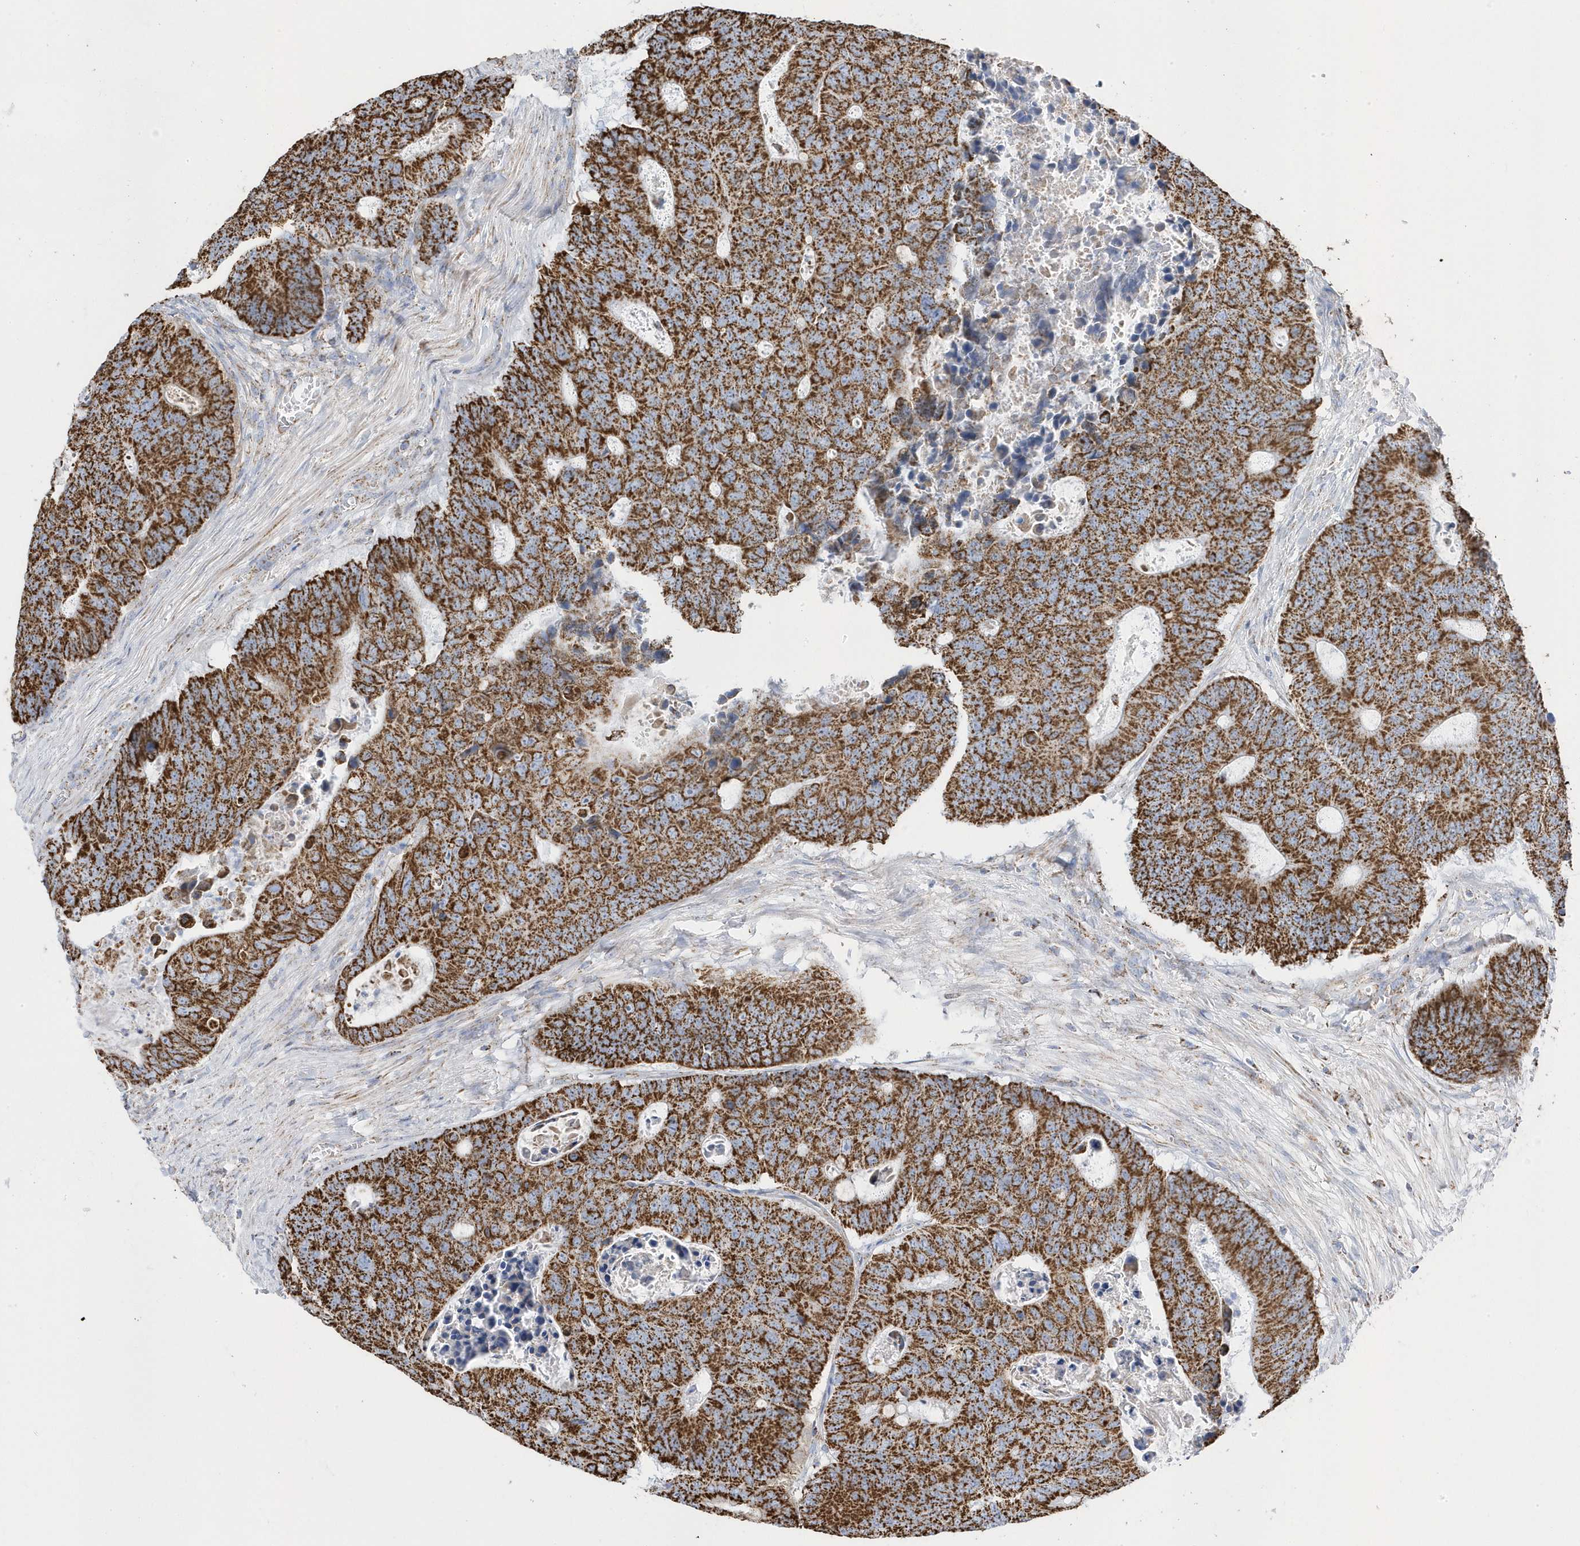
{"staining": {"intensity": "strong", "quantity": ">75%", "location": "cytoplasmic/membranous"}, "tissue": "colorectal cancer", "cell_type": "Tumor cells", "image_type": "cancer", "snomed": [{"axis": "morphology", "description": "Adenocarcinoma, NOS"}, {"axis": "topography", "description": "Colon"}], "caption": "Brown immunohistochemical staining in human colorectal cancer (adenocarcinoma) exhibits strong cytoplasmic/membranous staining in about >75% of tumor cells. The protein is shown in brown color, while the nuclei are stained blue.", "gene": "GTPBP8", "patient": {"sex": "male", "age": 87}}